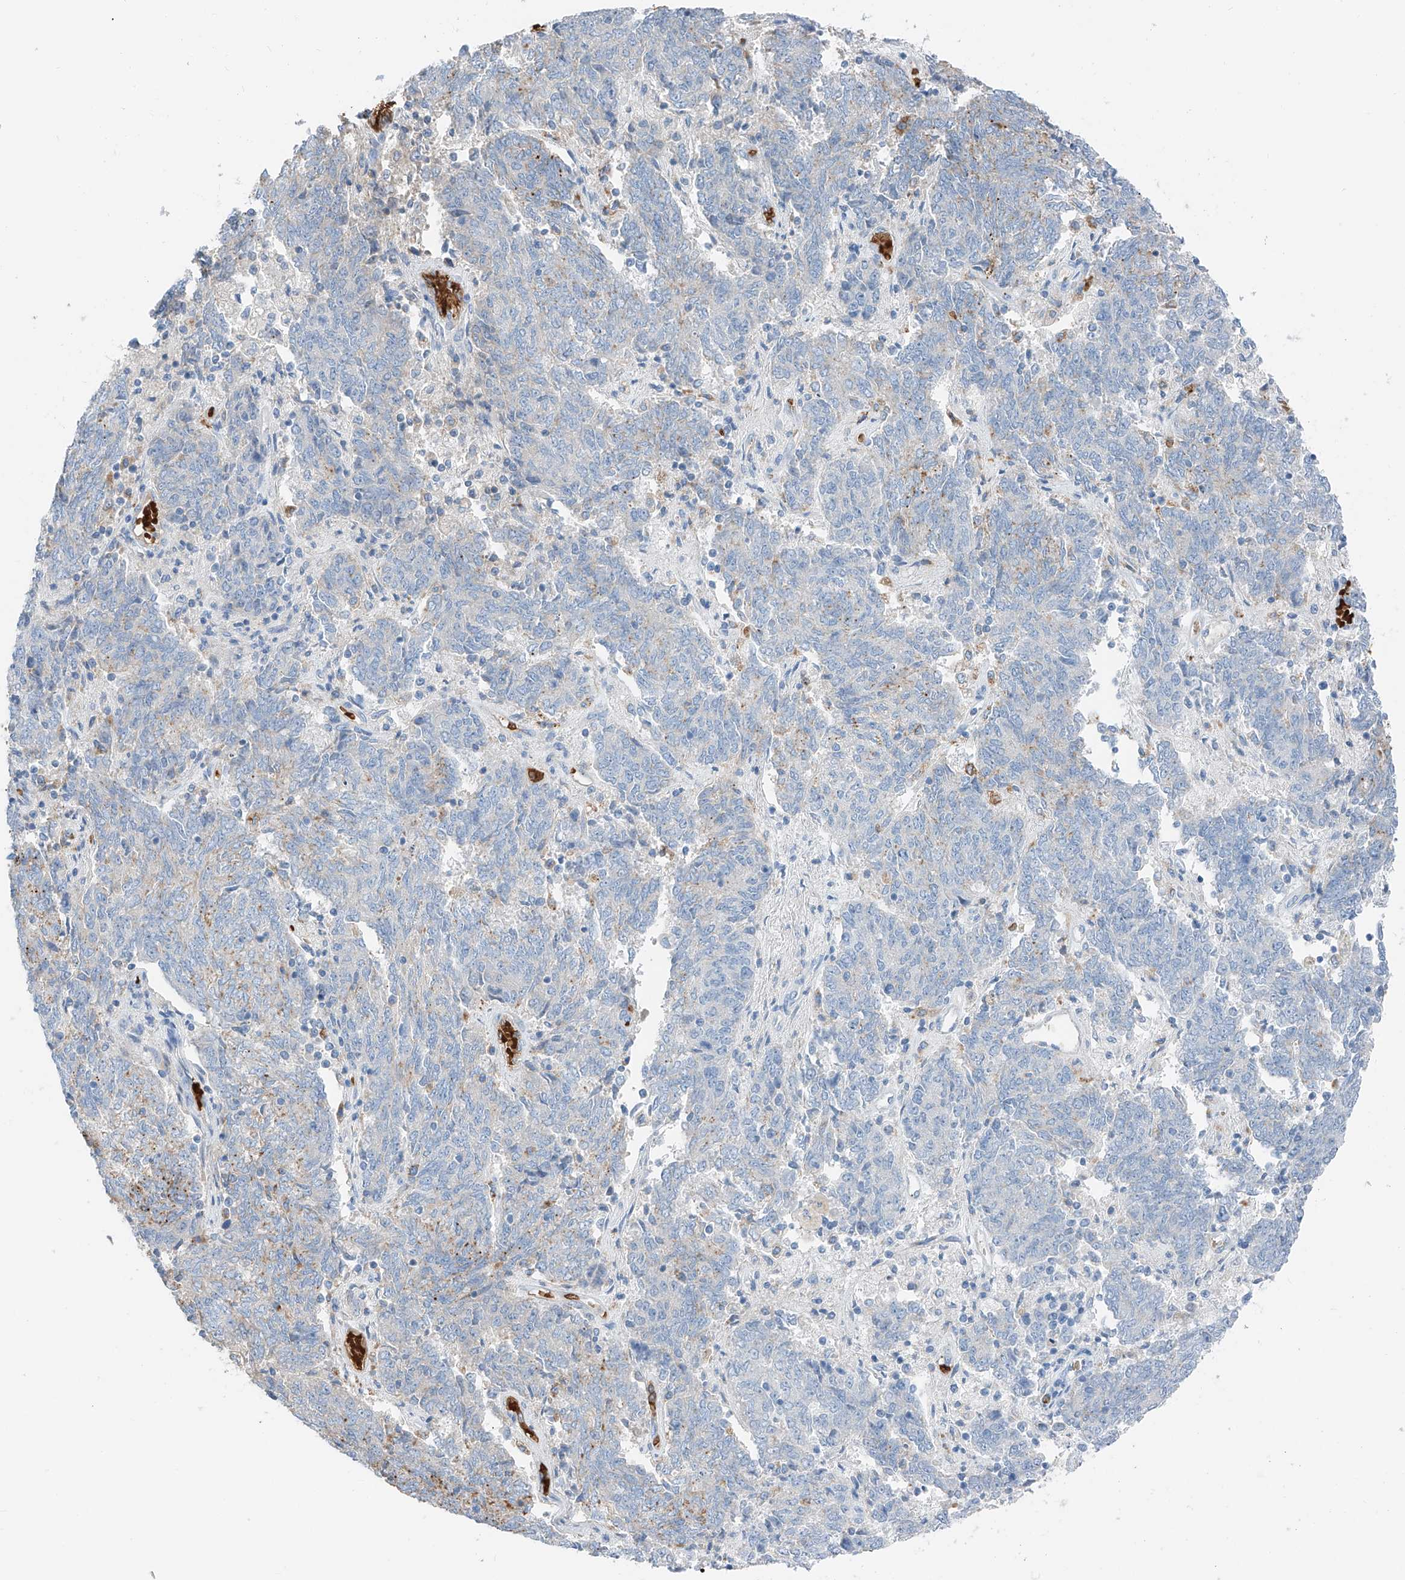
{"staining": {"intensity": "negative", "quantity": "none", "location": "none"}, "tissue": "endometrial cancer", "cell_type": "Tumor cells", "image_type": "cancer", "snomed": [{"axis": "morphology", "description": "Adenocarcinoma, NOS"}, {"axis": "topography", "description": "Endometrium"}], "caption": "IHC micrograph of neoplastic tissue: human endometrial adenocarcinoma stained with DAB demonstrates no significant protein expression in tumor cells.", "gene": "PRSS23", "patient": {"sex": "female", "age": 80}}